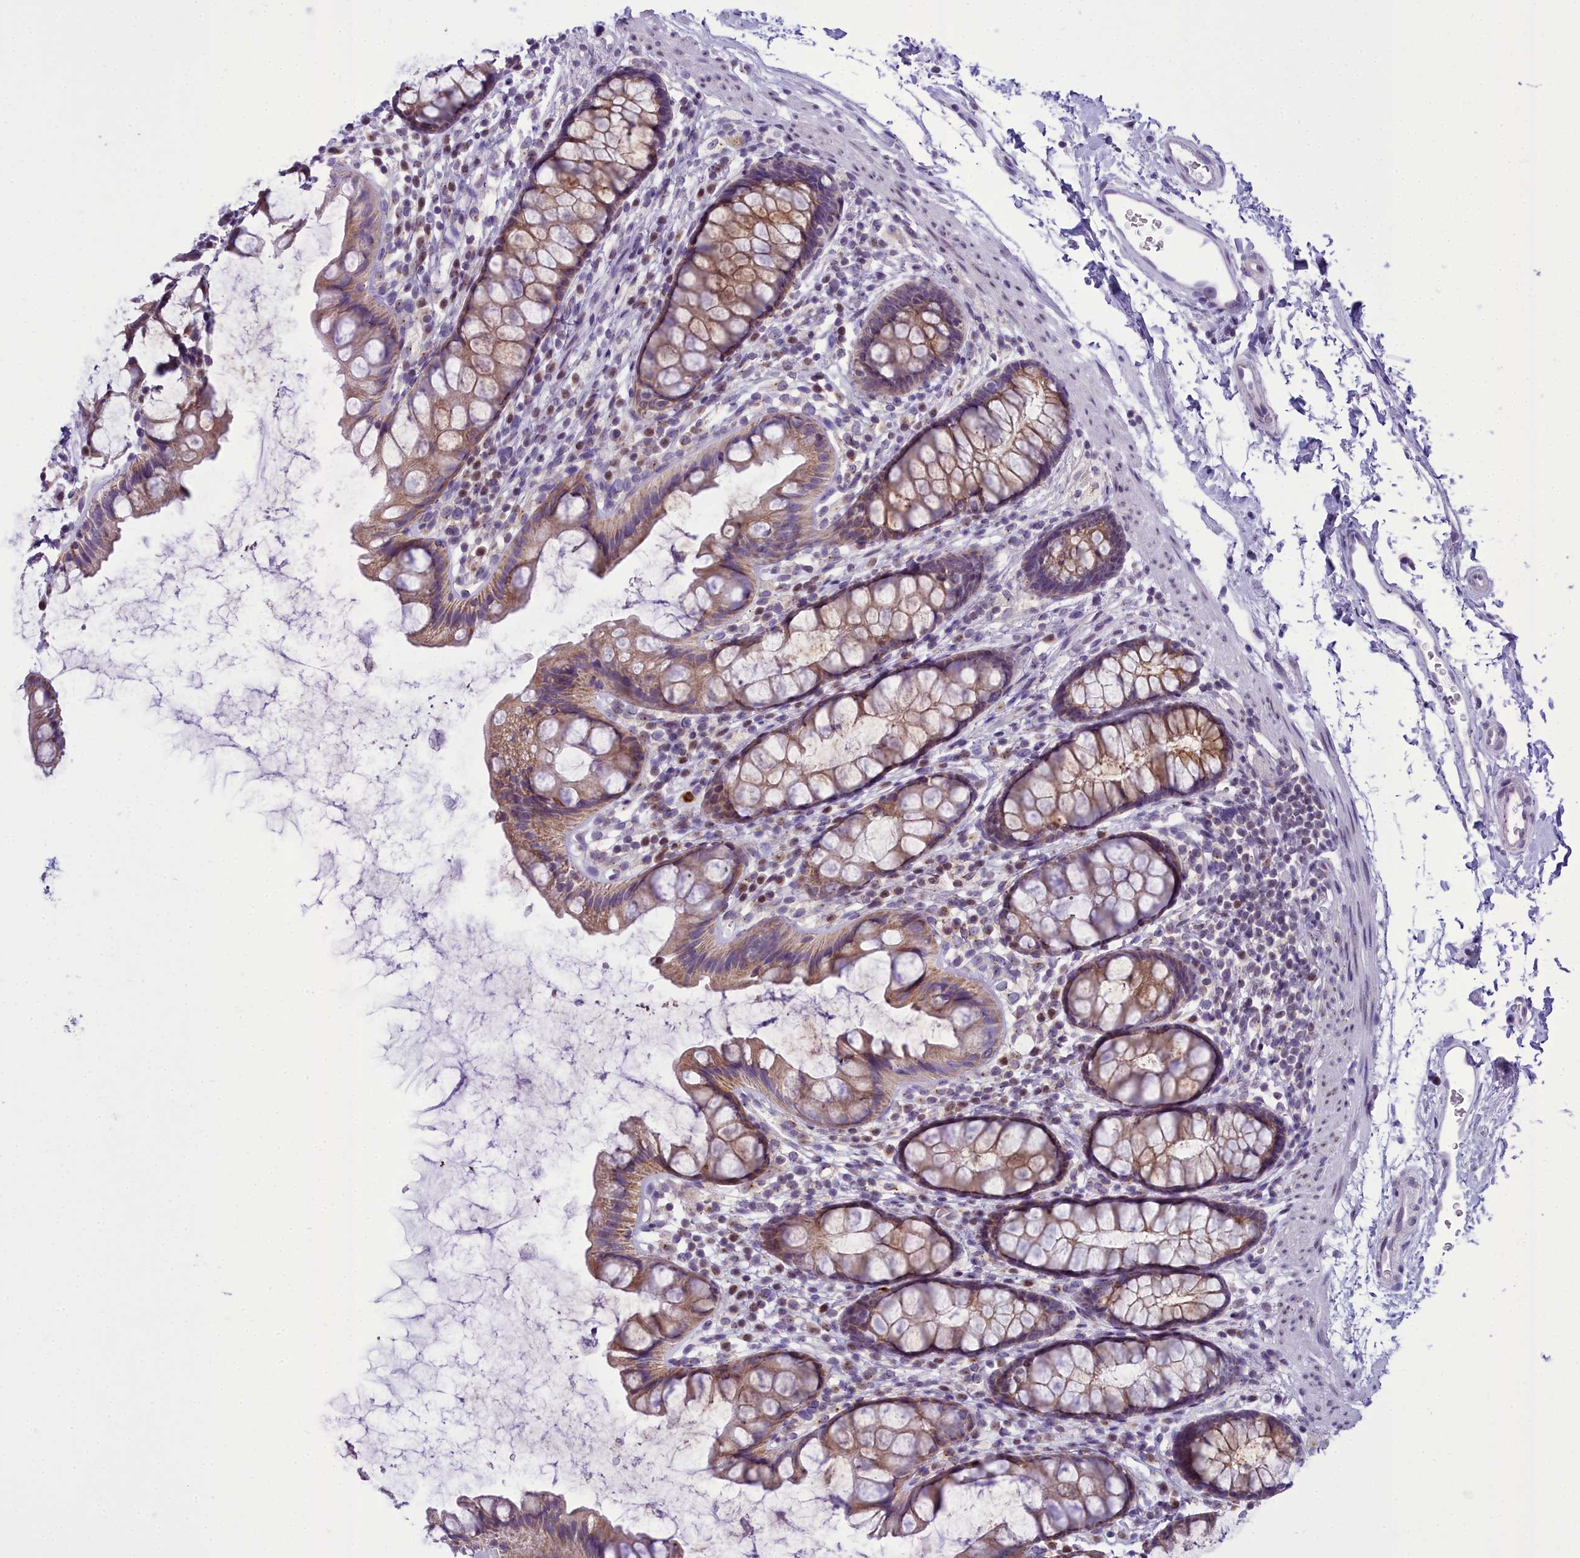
{"staining": {"intensity": "moderate", "quantity": "25%-75%", "location": "cytoplasmic/membranous"}, "tissue": "rectum", "cell_type": "Glandular cells", "image_type": "normal", "snomed": [{"axis": "morphology", "description": "Normal tissue, NOS"}, {"axis": "topography", "description": "Rectum"}], "caption": "The image shows a brown stain indicating the presence of a protein in the cytoplasmic/membranous of glandular cells in rectum.", "gene": "B9D2", "patient": {"sex": "female", "age": 65}}